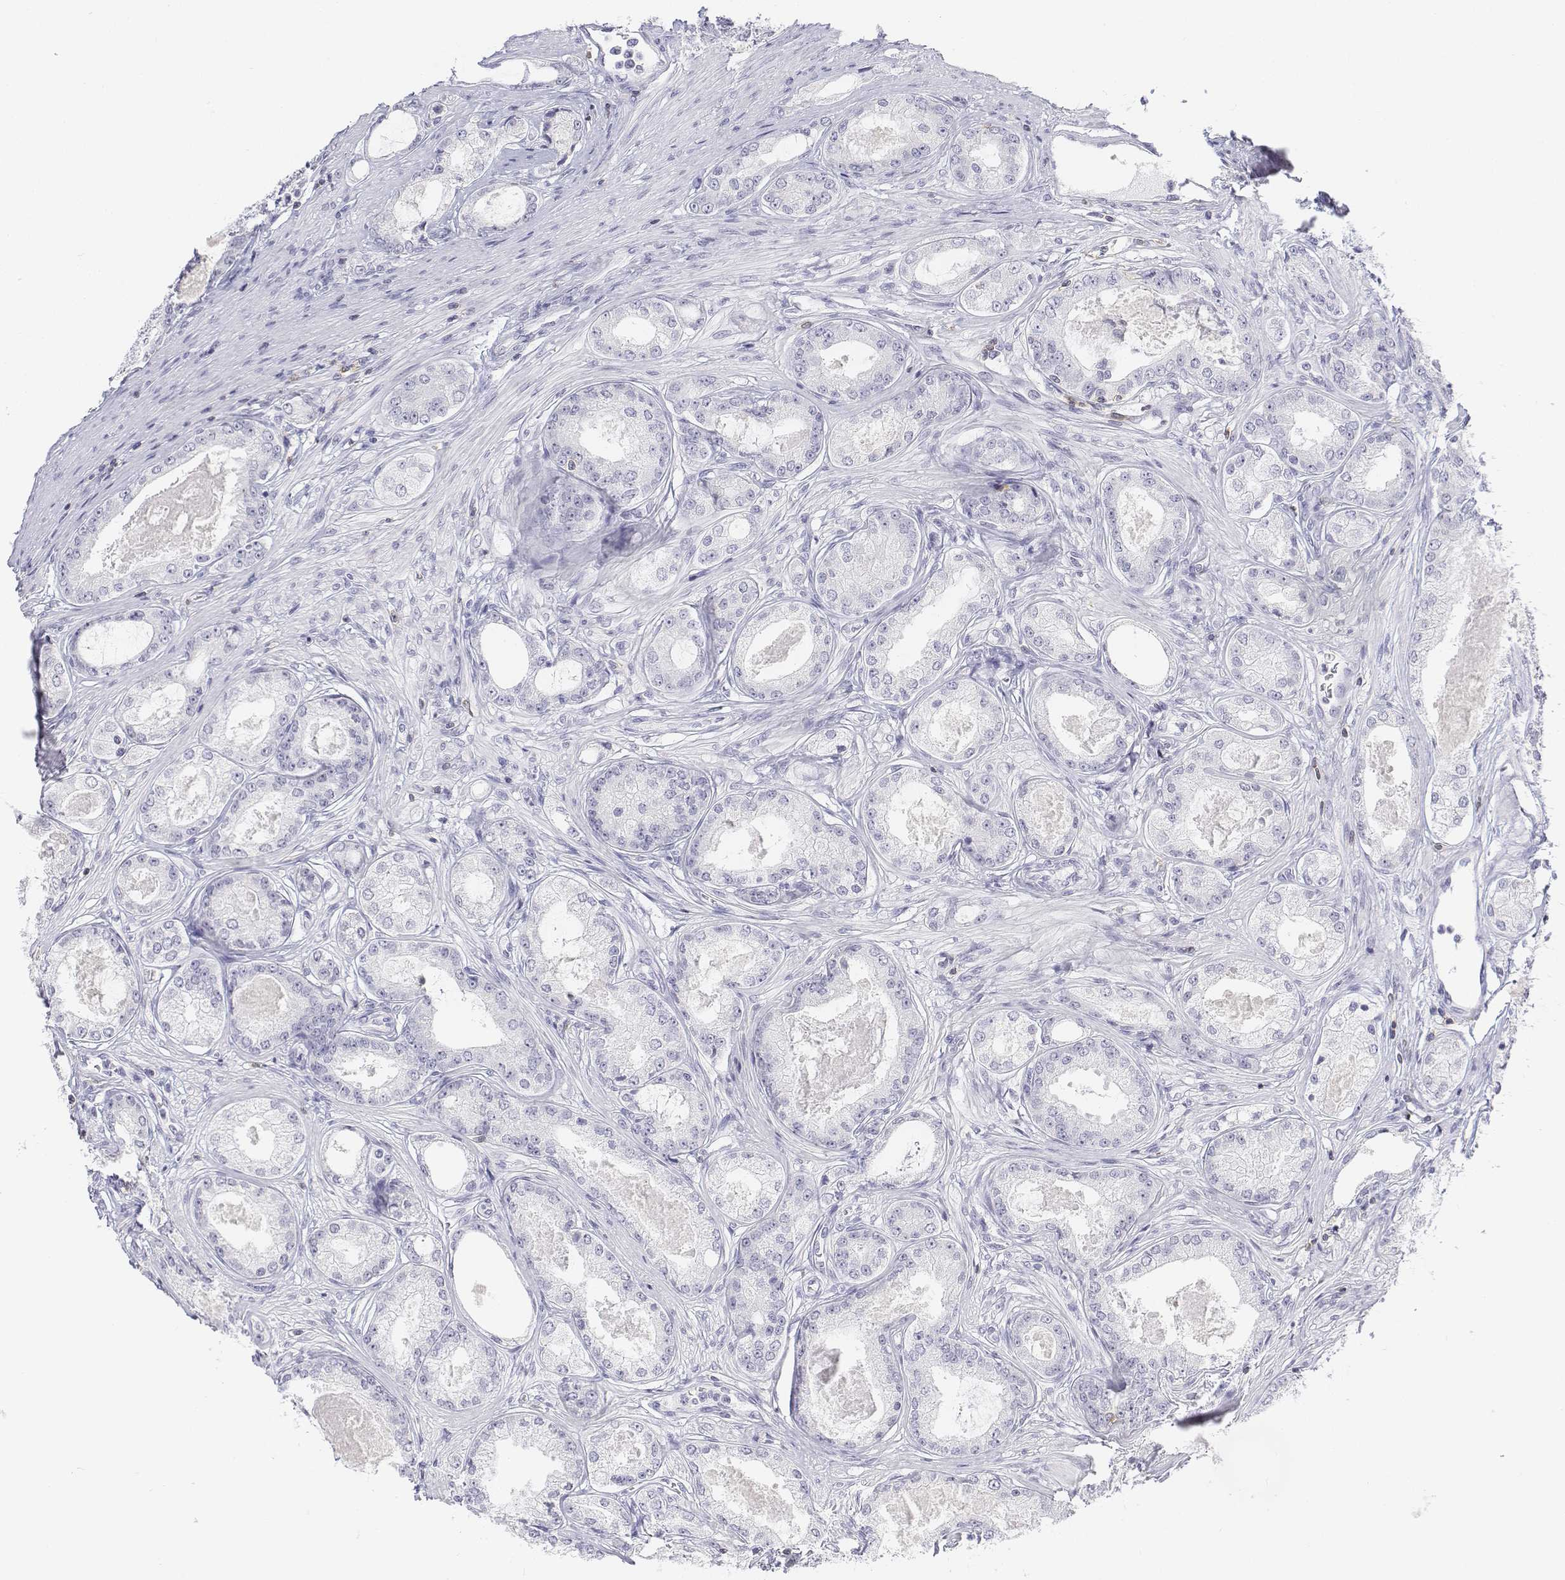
{"staining": {"intensity": "negative", "quantity": "none", "location": "none"}, "tissue": "prostate cancer", "cell_type": "Tumor cells", "image_type": "cancer", "snomed": [{"axis": "morphology", "description": "Adenocarcinoma, Low grade"}, {"axis": "topography", "description": "Prostate"}], "caption": "Low-grade adenocarcinoma (prostate) stained for a protein using immunohistochemistry (IHC) displays no staining tumor cells.", "gene": "CD3E", "patient": {"sex": "male", "age": 68}}